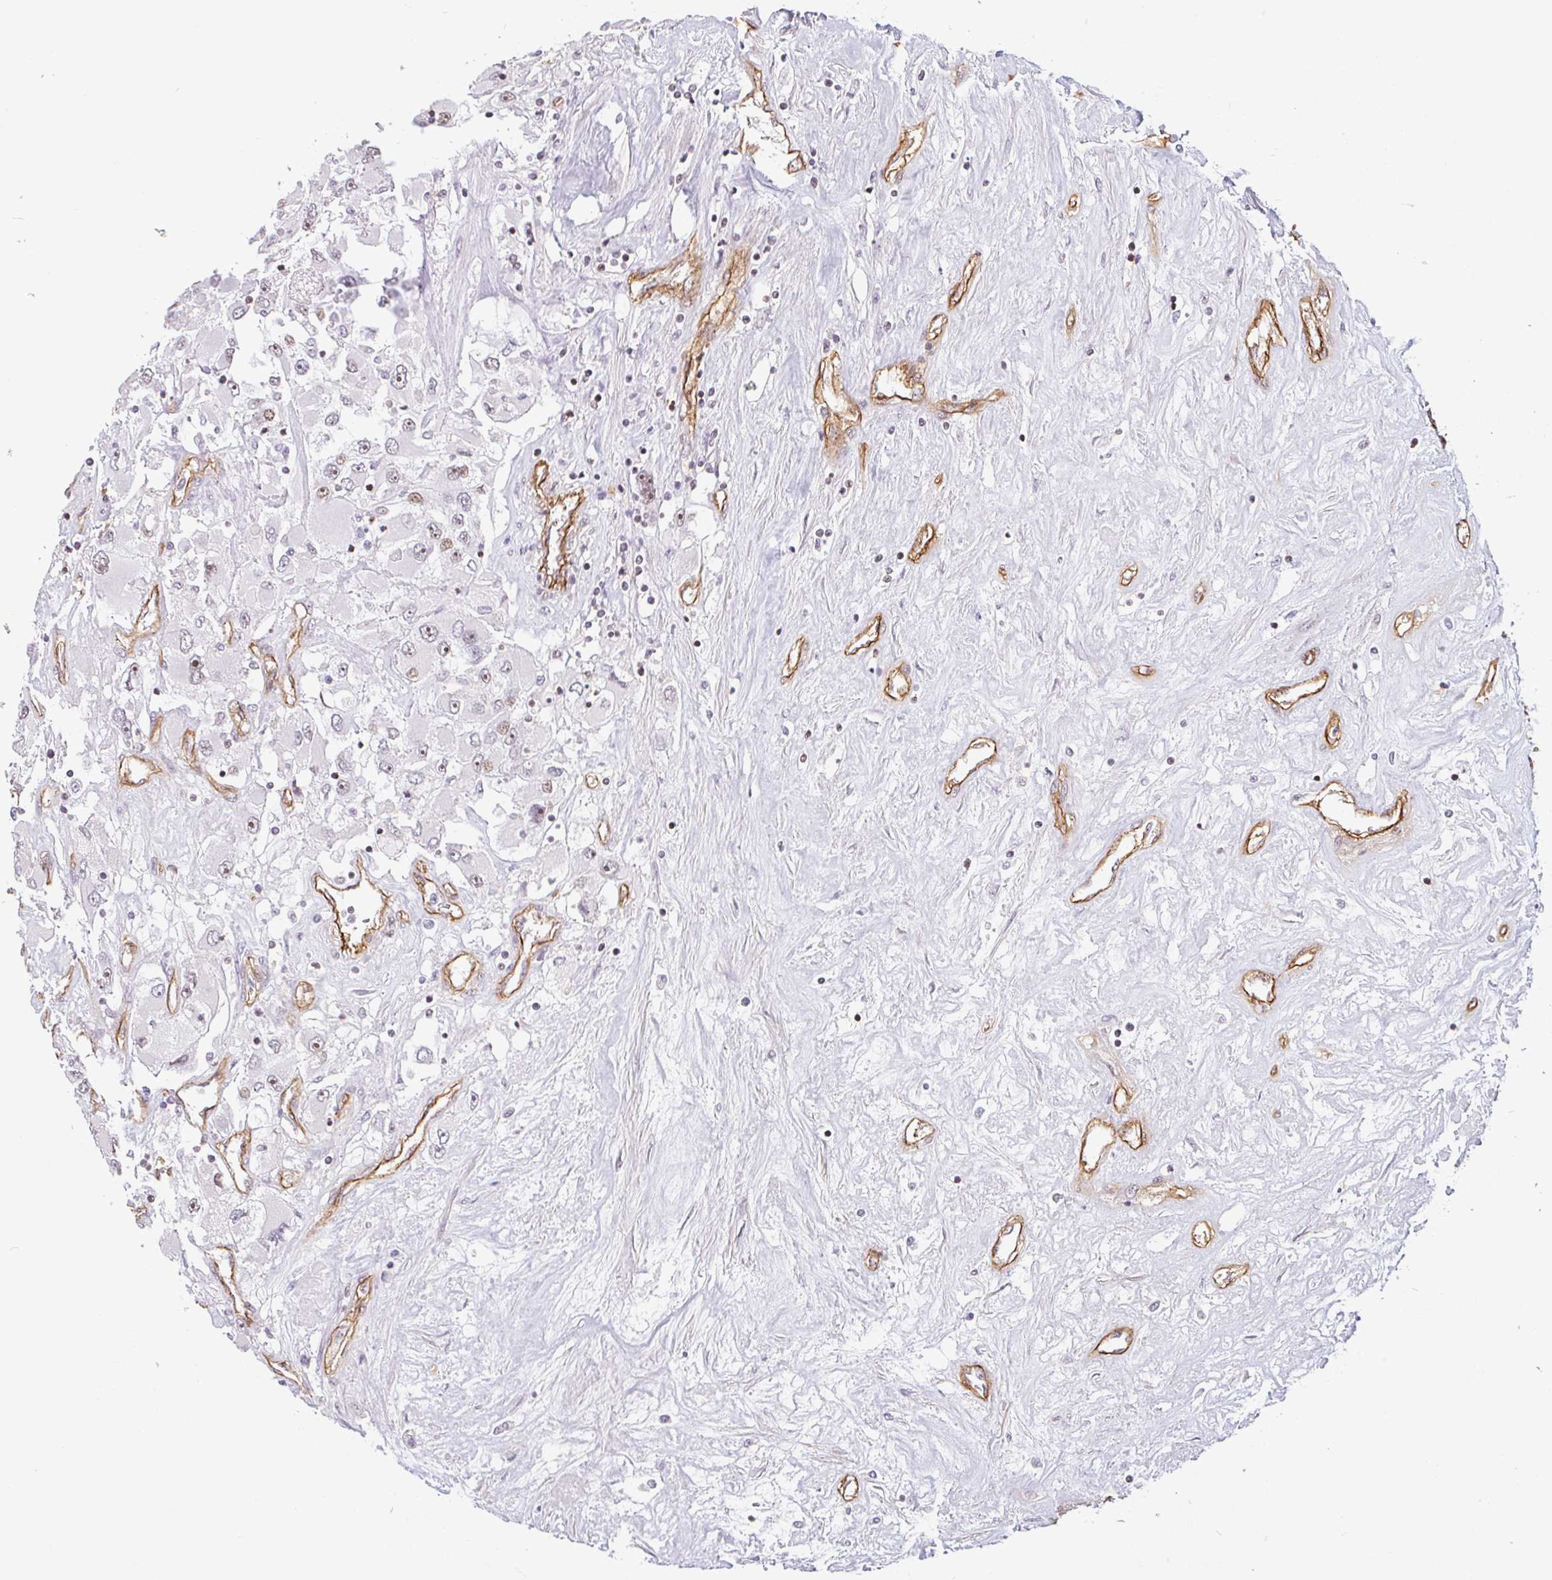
{"staining": {"intensity": "weak", "quantity": "25%-75%", "location": "nuclear"}, "tissue": "renal cancer", "cell_type": "Tumor cells", "image_type": "cancer", "snomed": [{"axis": "morphology", "description": "Adenocarcinoma, NOS"}, {"axis": "topography", "description": "Kidney"}], "caption": "Immunohistochemical staining of renal adenocarcinoma reveals low levels of weak nuclear protein staining in approximately 25%-75% of tumor cells.", "gene": "ZNF689", "patient": {"sex": "female", "age": 52}}